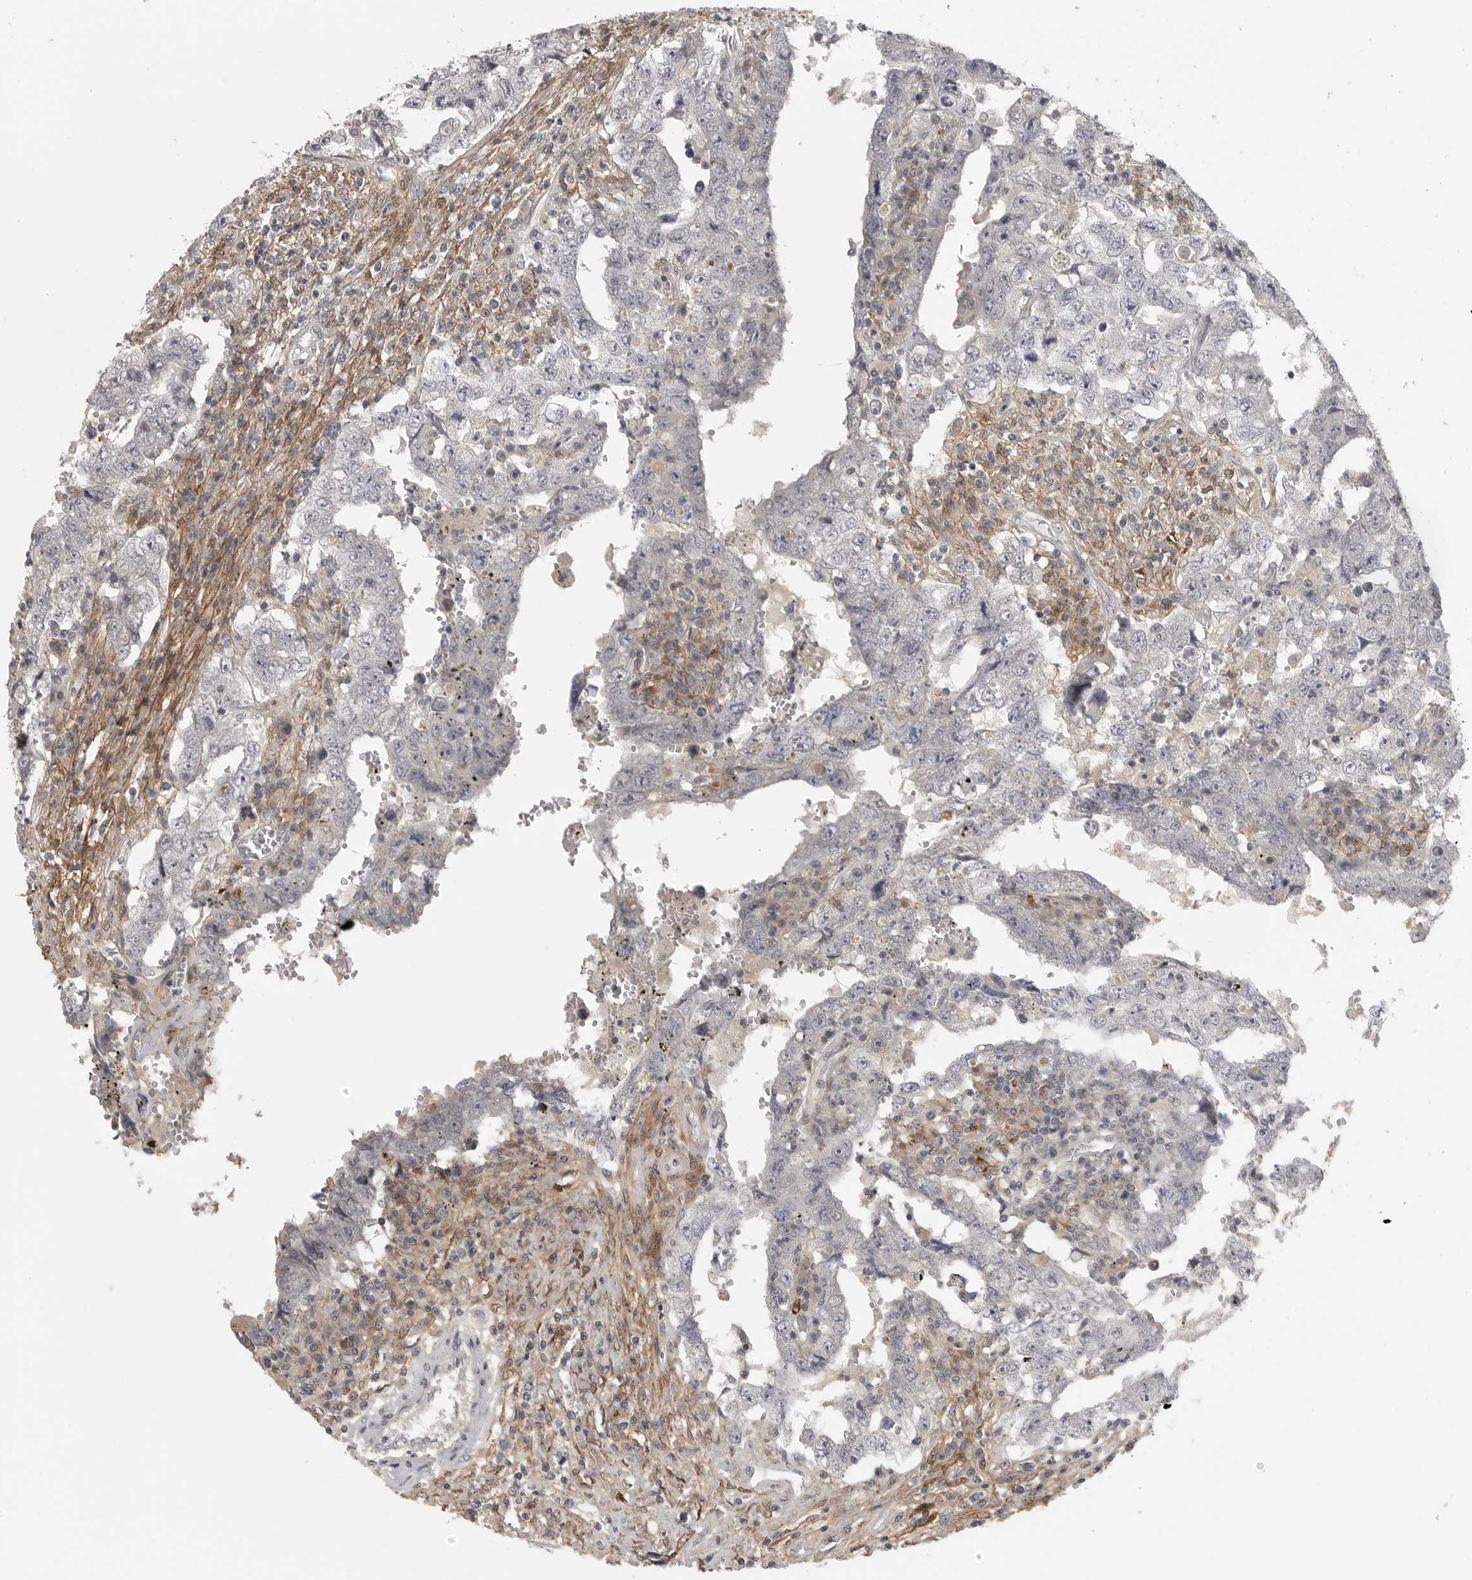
{"staining": {"intensity": "negative", "quantity": "none", "location": "none"}, "tissue": "testis cancer", "cell_type": "Tumor cells", "image_type": "cancer", "snomed": [{"axis": "morphology", "description": "Carcinoma, Embryonal, NOS"}, {"axis": "topography", "description": "Testis"}], "caption": "High power microscopy image of an immunohistochemistry (IHC) photomicrograph of testis cancer (embryonal carcinoma), revealing no significant positivity in tumor cells.", "gene": "UROD", "patient": {"sex": "male", "age": 26}}